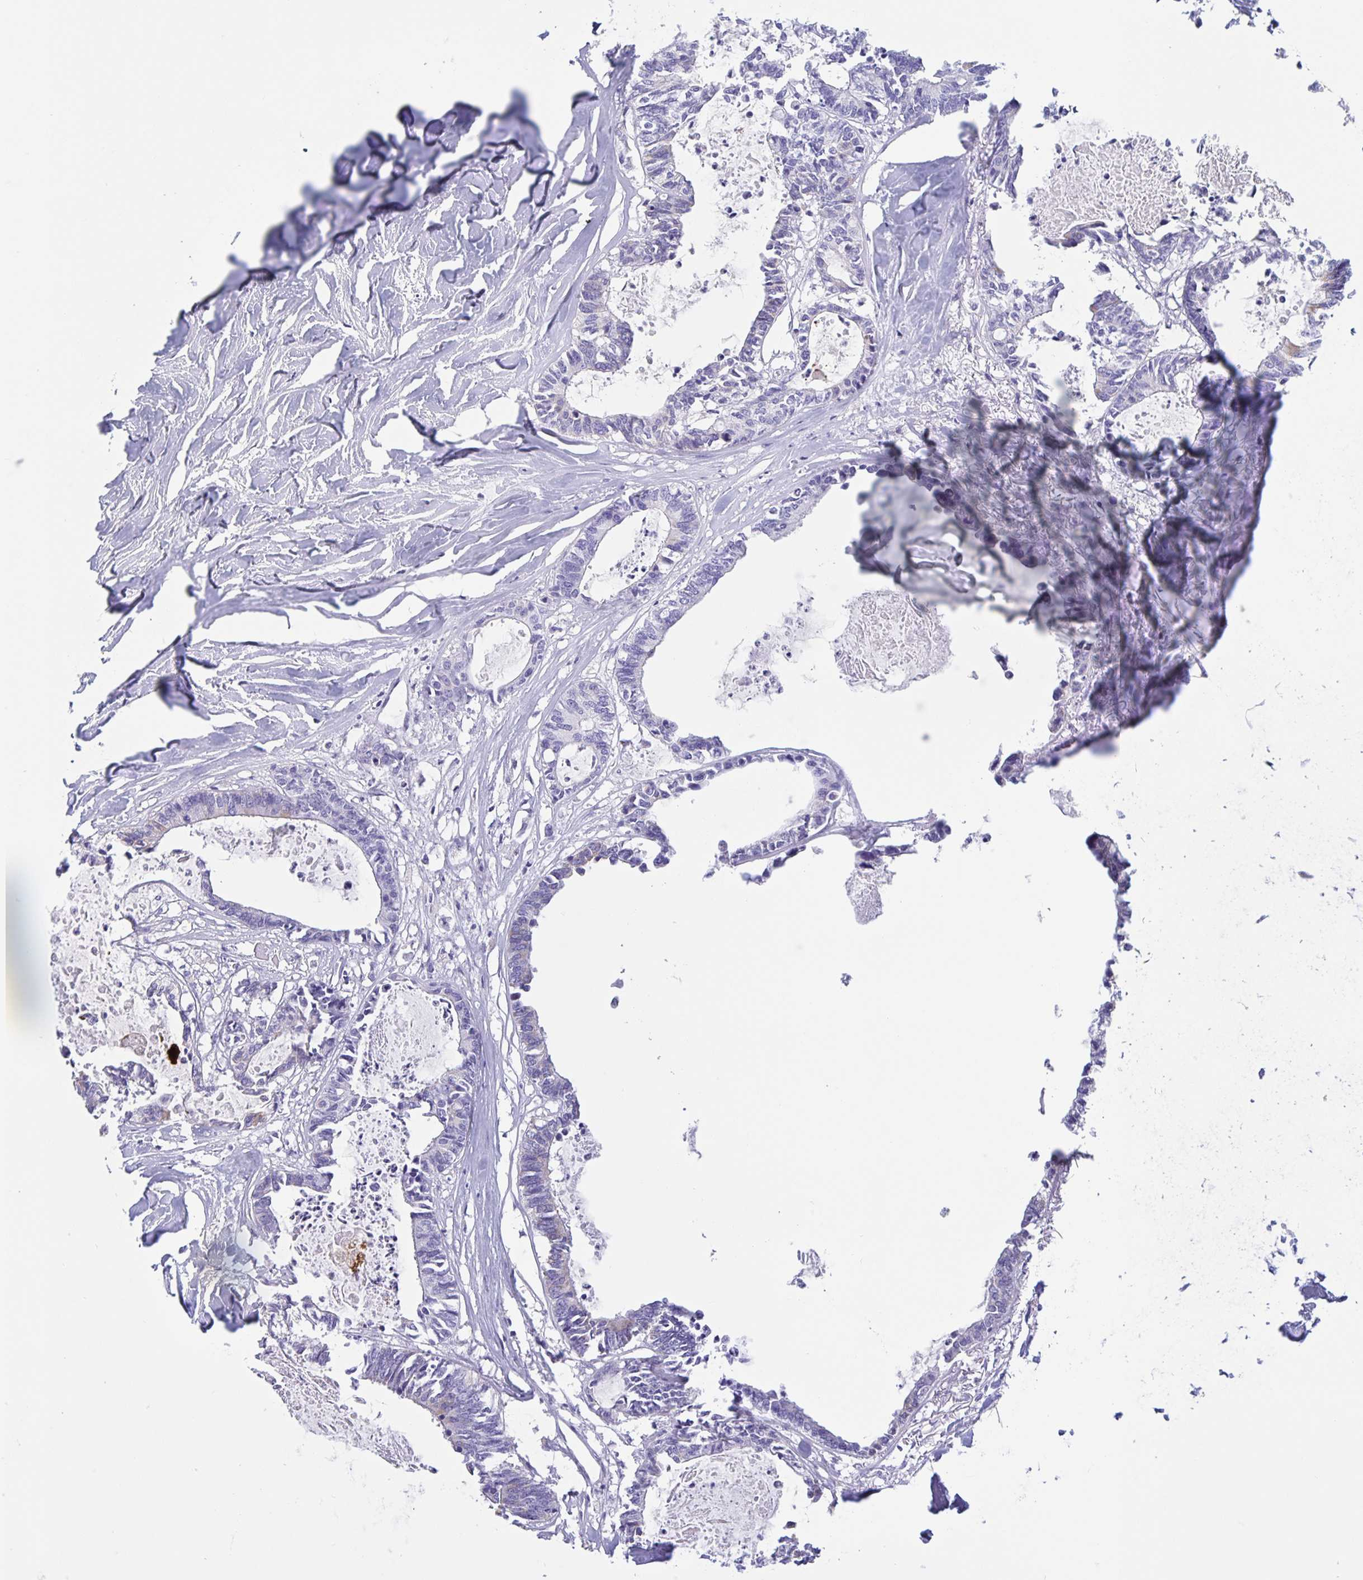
{"staining": {"intensity": "negative", "quantity": "none", "location": "none"}, "tissue": "colorectal cancer", "cell_type": "Tumor cells", "image_type": "cancer", "snomed": [{"axis": "morphology", "description": "Adenocarcinoma, NOS"}, {"axis": "topography", "description": "Colon"}, {"axis": "topography", "description": "Rectum"}], "caption": "There is no significant staining in tumor cells of colorectal adenocarcinoma. (DAB (3,3'-diaminobenzidine) IHC, high magnification).", "gene": "DMBT1", "patient": {"sex": "male", "age": 57}}